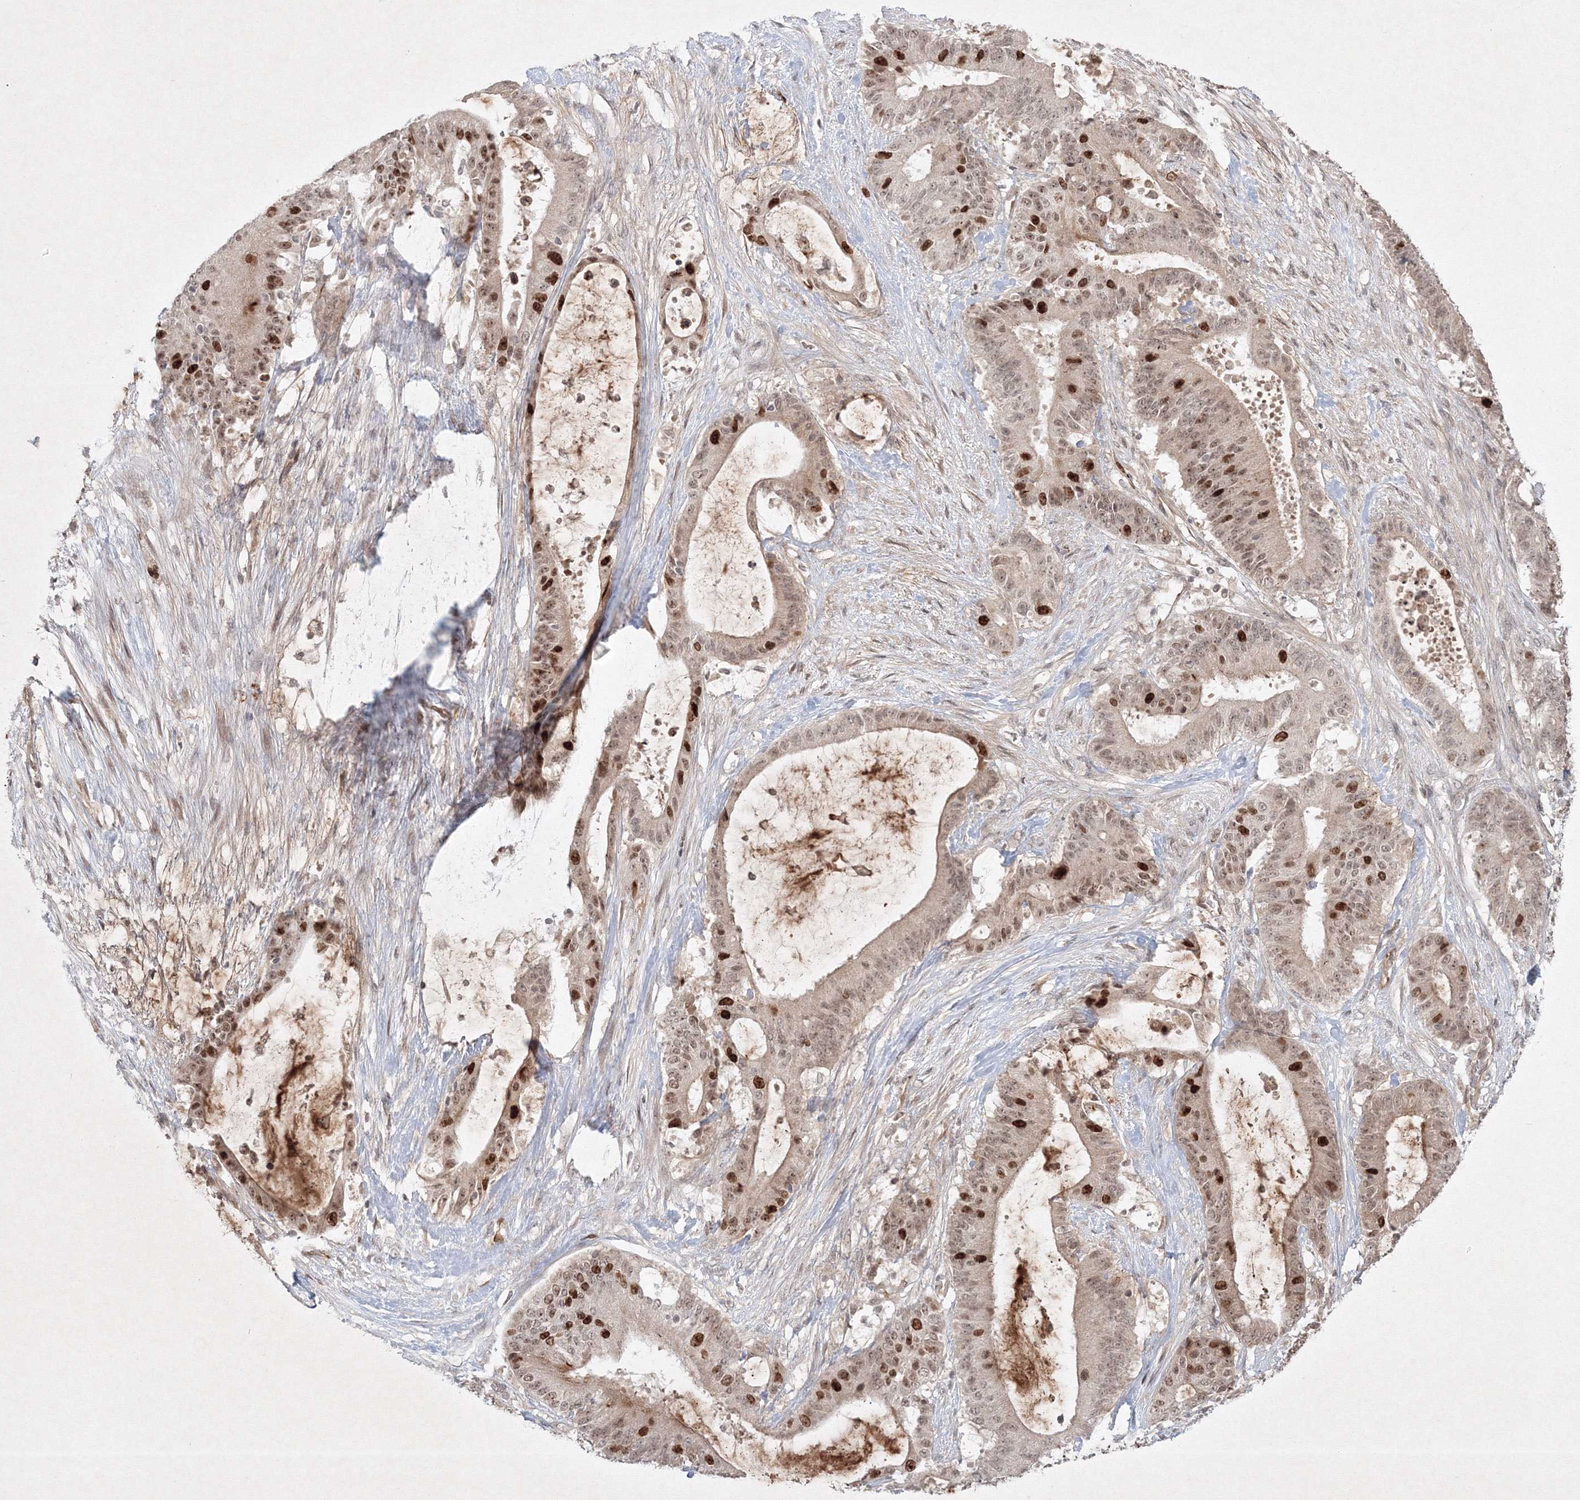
{"staining": {"intensity": "strong", "quantity": "25%-75%", "location": "nuclear"}, "tissue": "liver cancer", "cell_type": "Tumor cells", "image_type": "cancer", "snomed": [{"axis": "morphology", "description": "Normal tissue, NOS"}, {"axis": "morphology", "description": "Cholangiocarcinoma"}, {"axis": "topography", "description": "Liver"}, {"axis": "topography", "description": "Peripheral nerve tissue"}], "caption": "Human liver cancer stained with a brown dye shows strong nuclear positive positivity in approximately 25%-75% of tumor cells.", "gene": "KIF20A", "patient": {"sex": "female", "age": 73}}